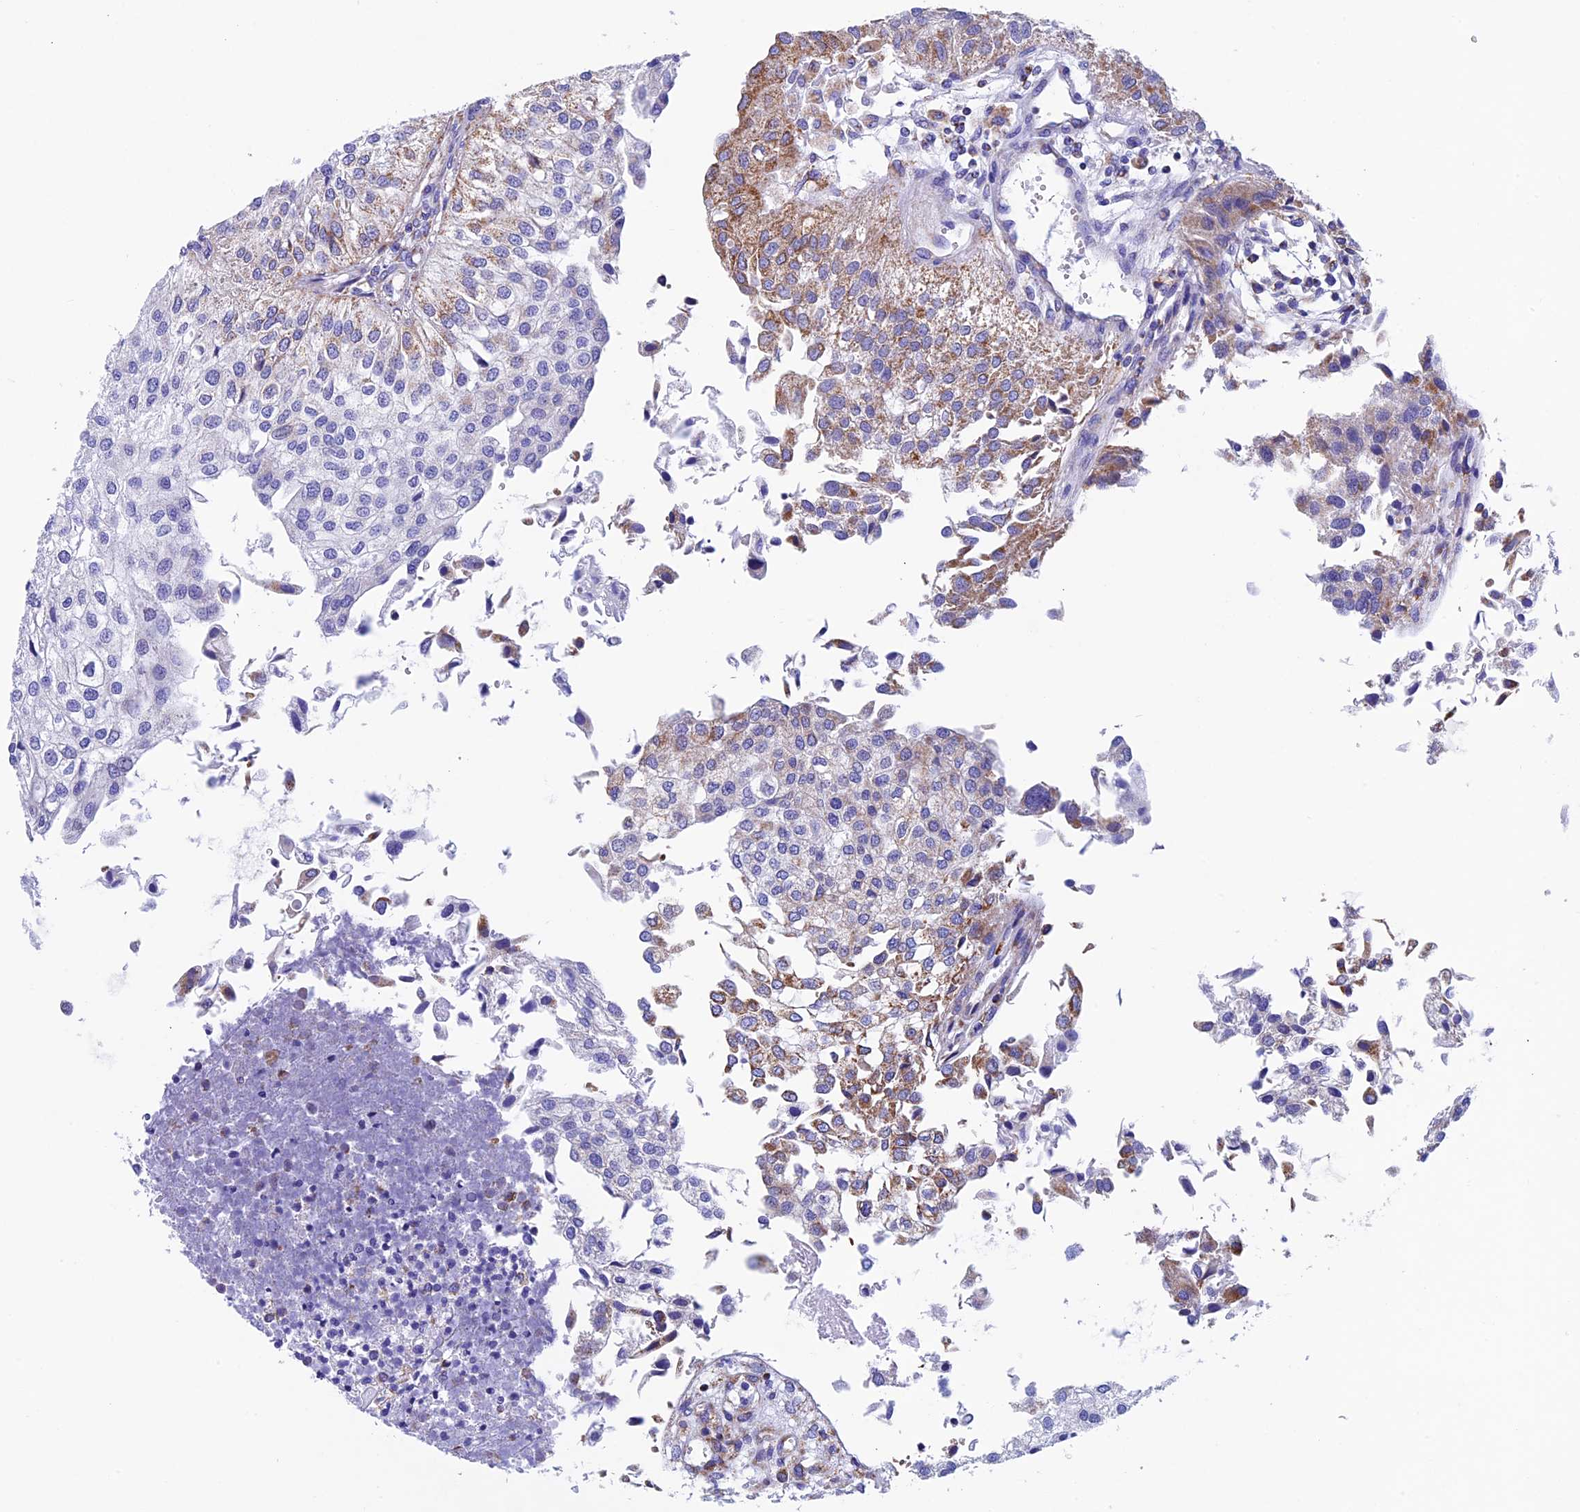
{"staining": {"intensity": "moderate", "quantity": "<25%", "location": "cytoplasmic/membranous"}, "tissue": "urothelial cancer", "cell_type": "Tumor cells", "image_type": "cancer", "snomed": [{"axis": "morphology", "description": "Urothelial carcinoma, Low grade"}, {"axis": "topography", "description": "Urinary bladder"}], "caption": "Immunohistochemistry (IHC) of human low-grade urothelial carcinoma reveals low levels of moderate cytoplasmic/membranous positivity in about <25% of tumor cells.", "gene": "SLC8B1", "patient": {"sex": "female", "age": 89}}